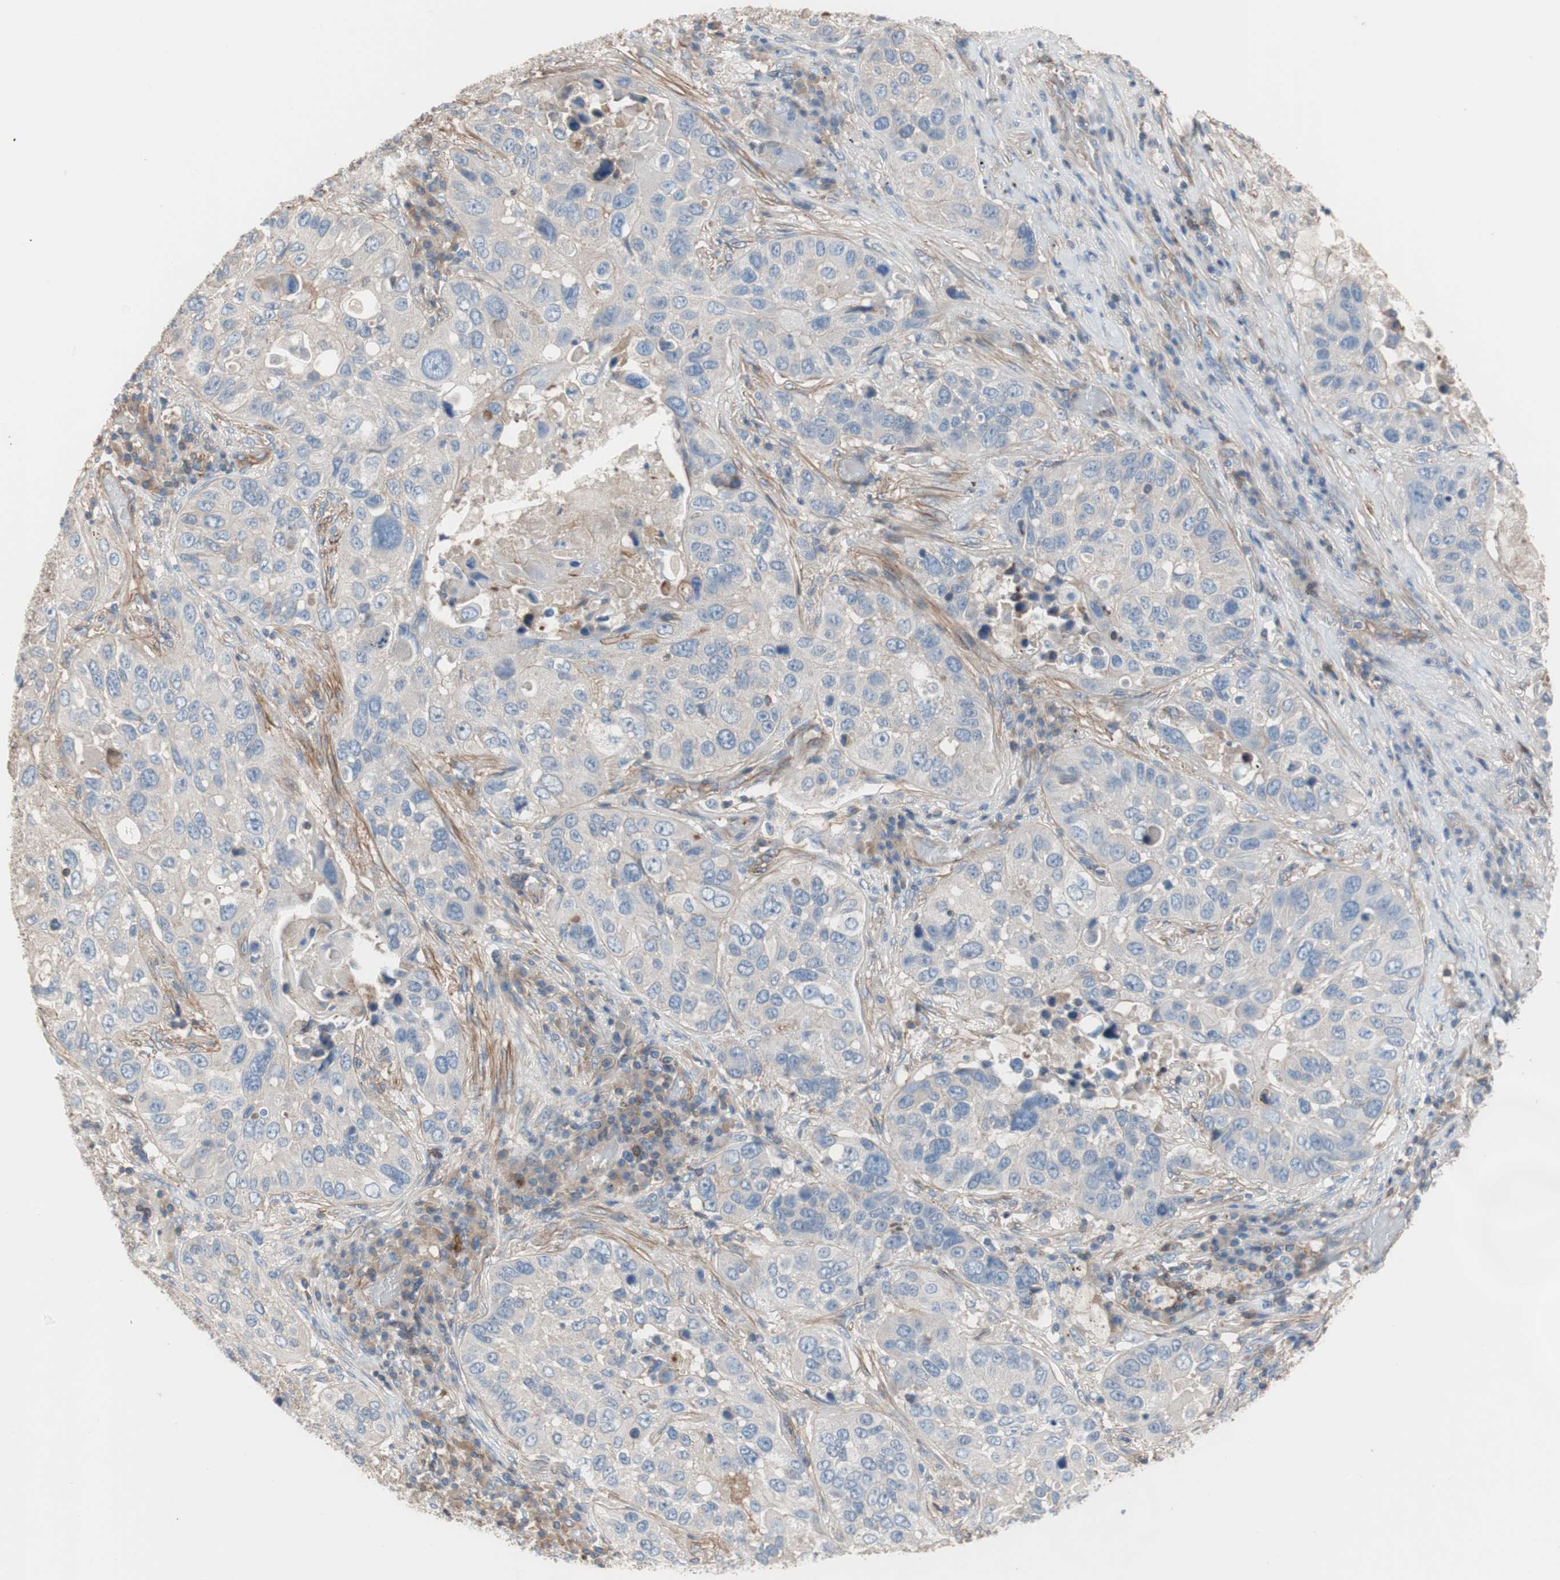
{"staining": {"intensity": "weak", "quantity": "<25%", "location": "cytoplasmic/membranous"}, "tissue": "lung cancer", "cell_type": "Tumor cells", "image_type": "cancer", "snomed": [{"axis": "morphology", "description": "Squamous cell carcinoma, NOS"}, {"axis": "topography", "description": "Lung"}], "caption": "Immunohistochemistry of lung squamous cell carcinoma displays no positivity in tumor cells.", "gene": "GPR160", "patient": {"sex": "male", "age": 57}}